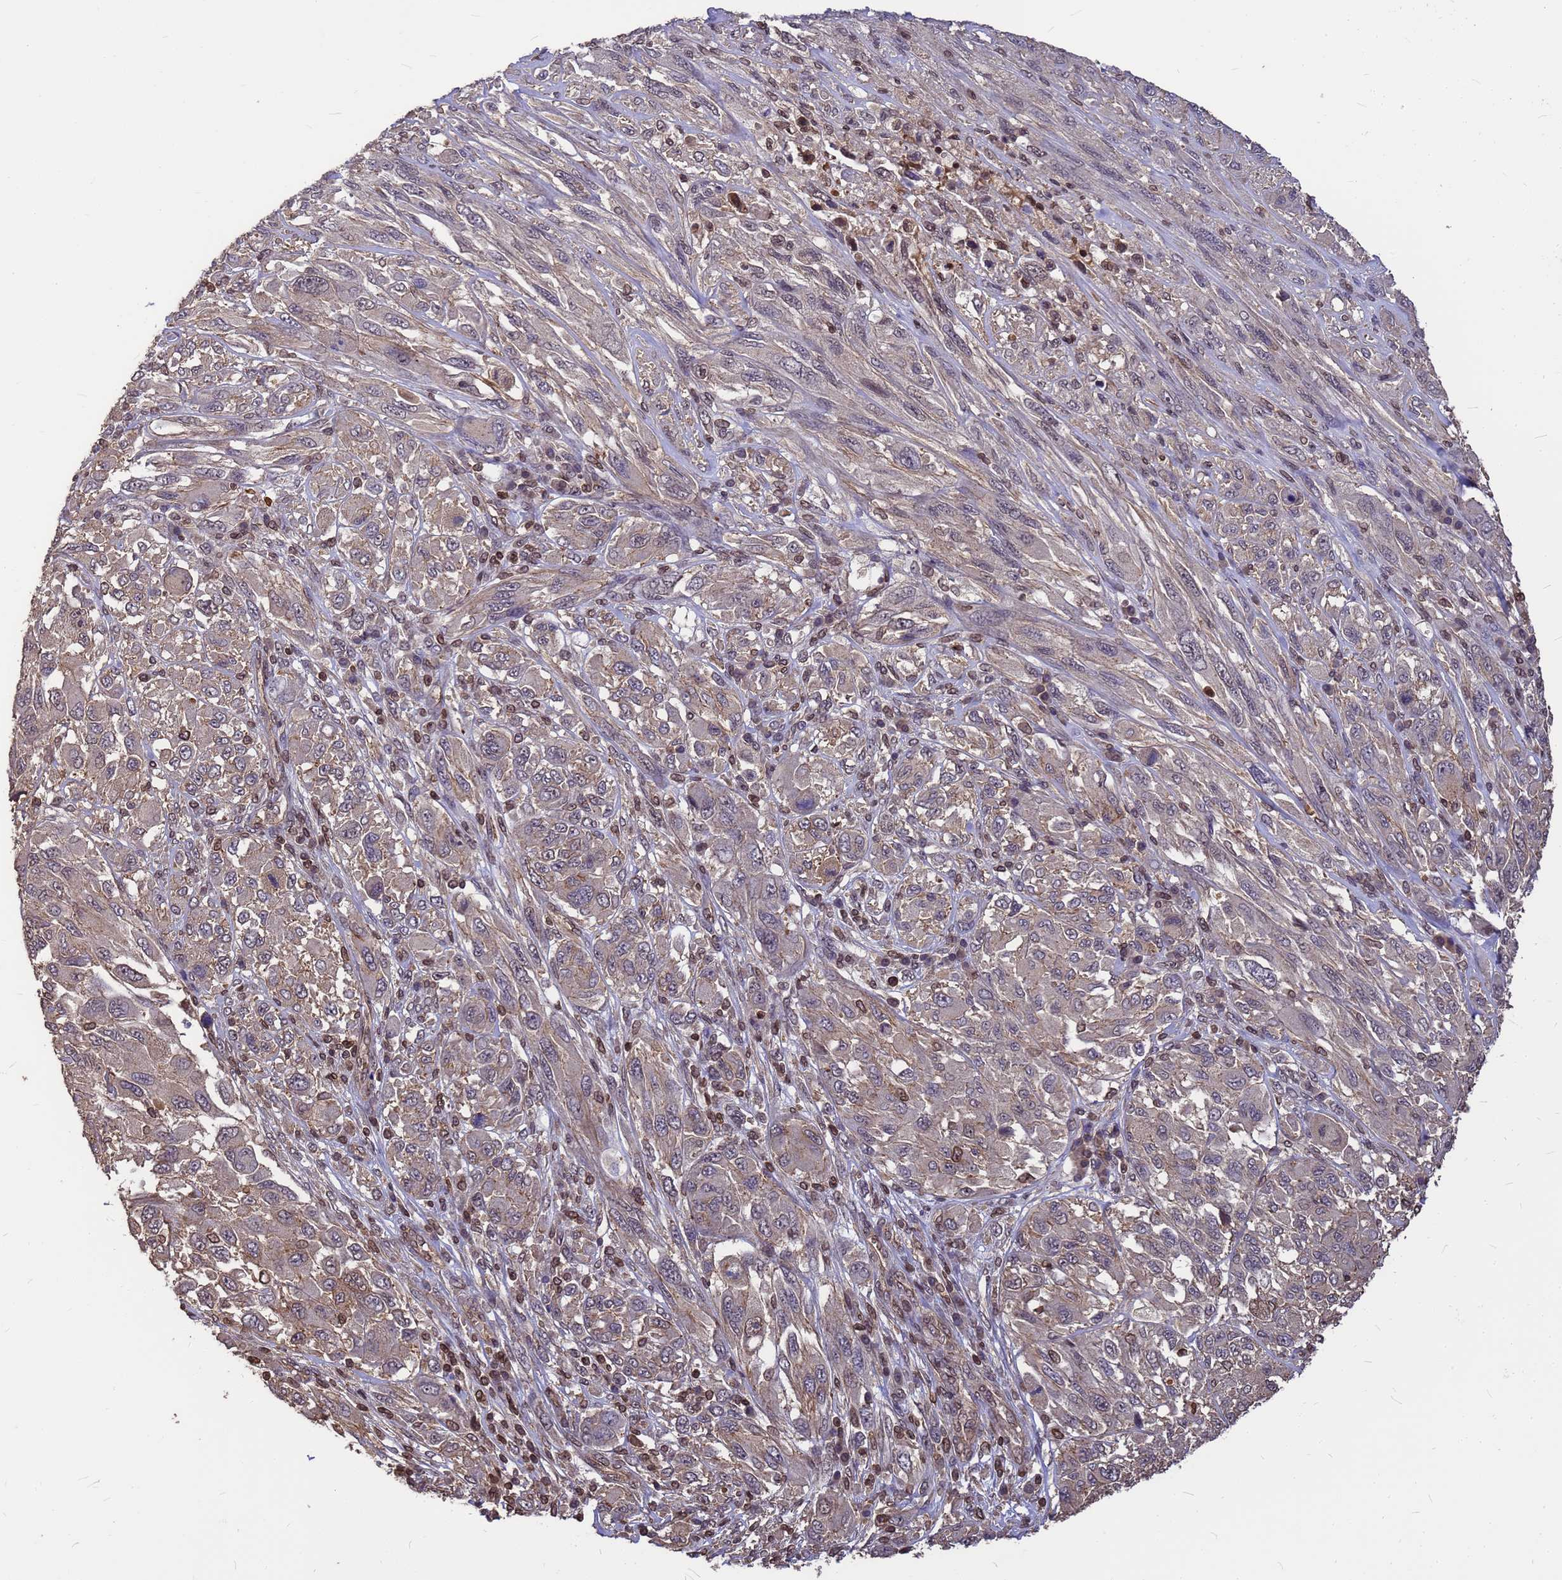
{"staining": {"intensity": "weak", "quantity": "25%-75%", "location": "cytoplasmic/membranous,nuclear"}, "tissue": "melanoma", "cell_type": "Tumor cells", "image_type": "cancer", "snomed": [{"axis": "morphology", "description": "Malignant melanoma, NOS"}, {"axis": "topography", "description": "Skin"}], "caption": "Approximately 25%-75% of tumor cells in malignant melanoma reveal weak cytoplasmic/membranous and nuclear protein staining as visualized by brown immunohistochemical staining.", "gene": "C1orf35", "patient": {"sex": "female", "age": 91}}